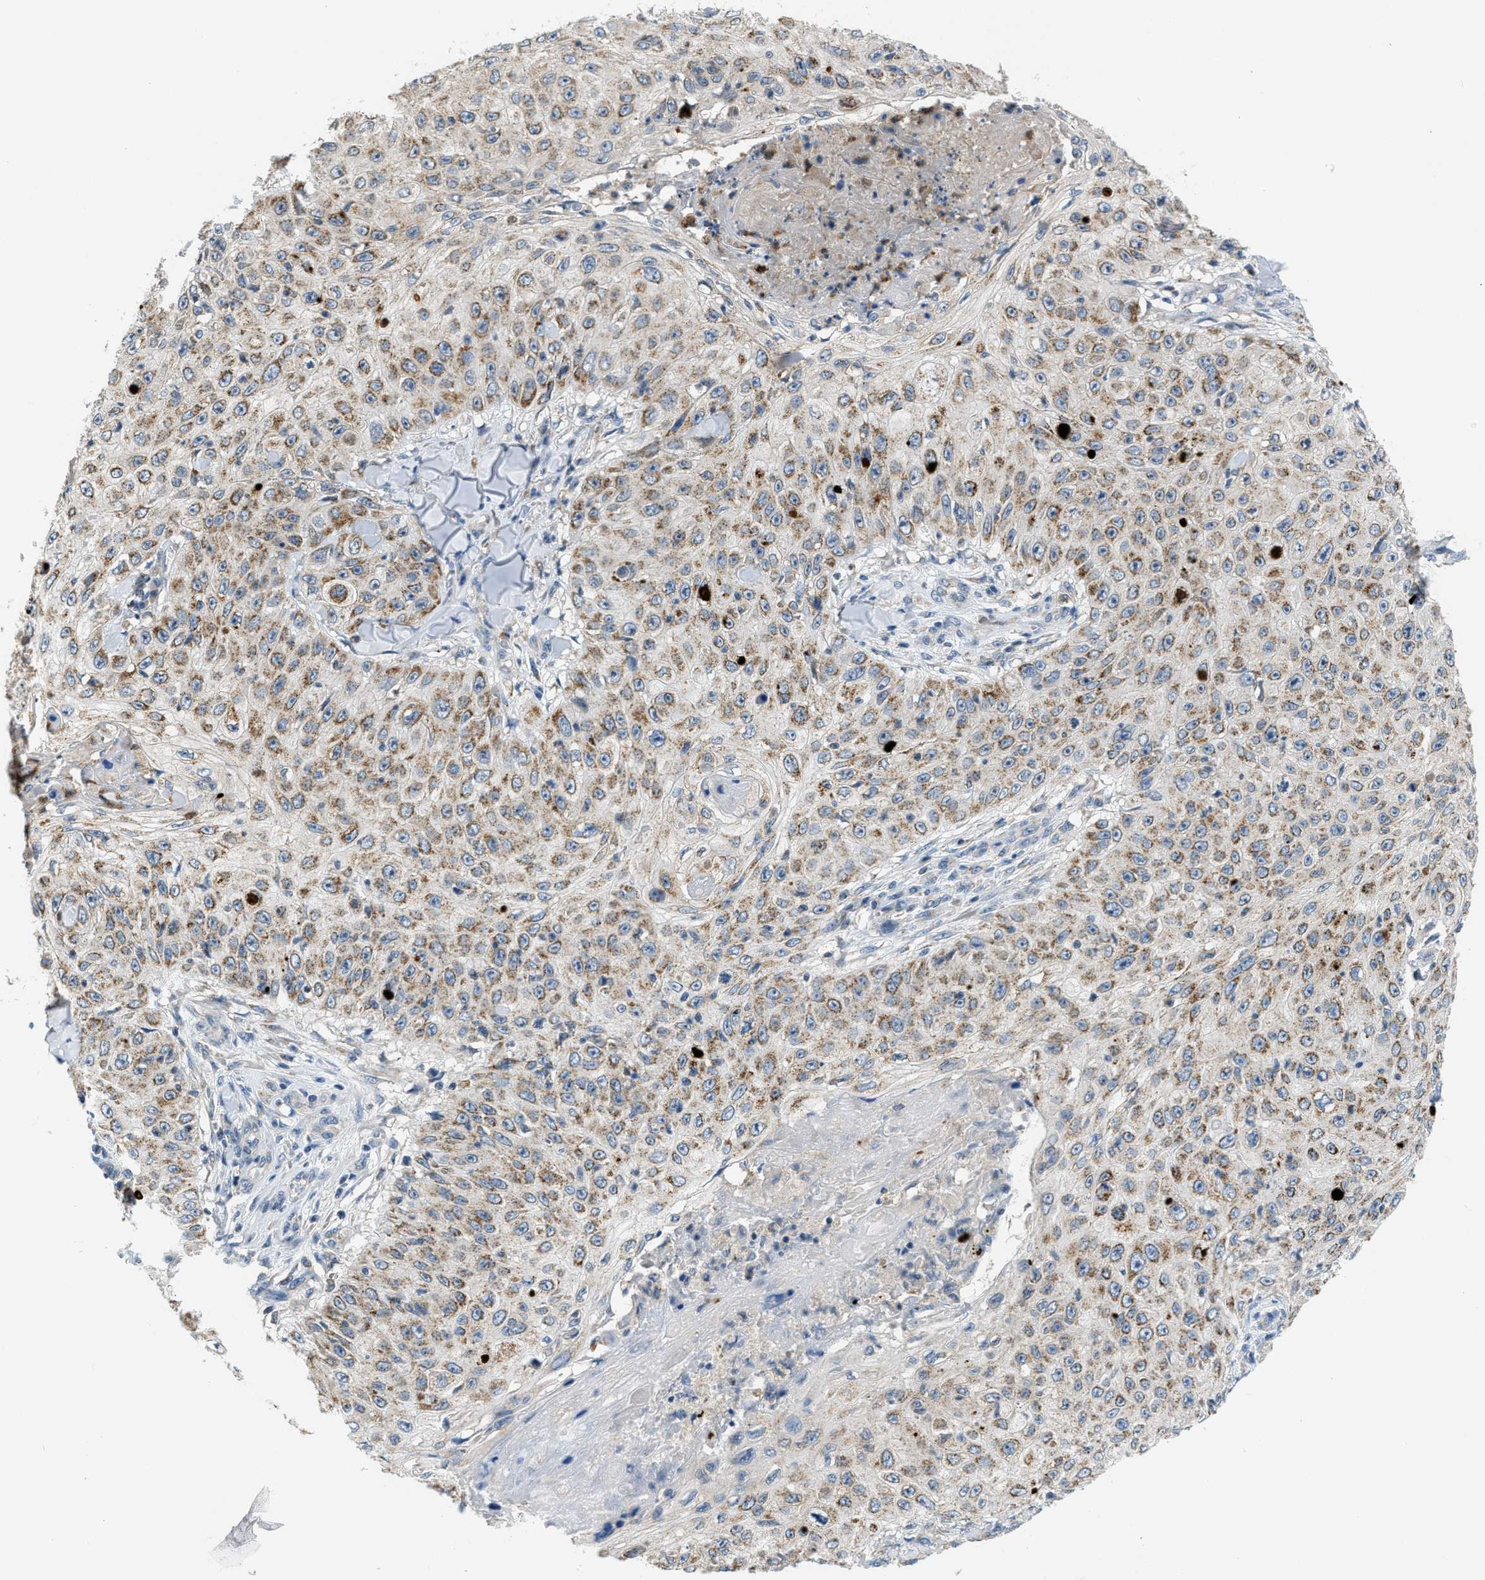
{"staining": {"intensity": "moderate", "quantity": ">75%", "location": "cytoplasmic/membranous"}, "tissue": "skin cancer", "cell_type": "Tumor cells", "image_type": "cancer", "snomed": [{"axis": "morphology", "description": "Squamous cell carcinoma, NOS"}, {"axis": "topography", "description": "Skin"}], "caption": "Immunohistochemical staining of human squamous cell carcinoma (skin) displays moderate cytoplasmic/membranous protein positivity in about >75% of tumor cells.", "gene": "TOMM34", "patient": {"sex": "male", "age": 86}}